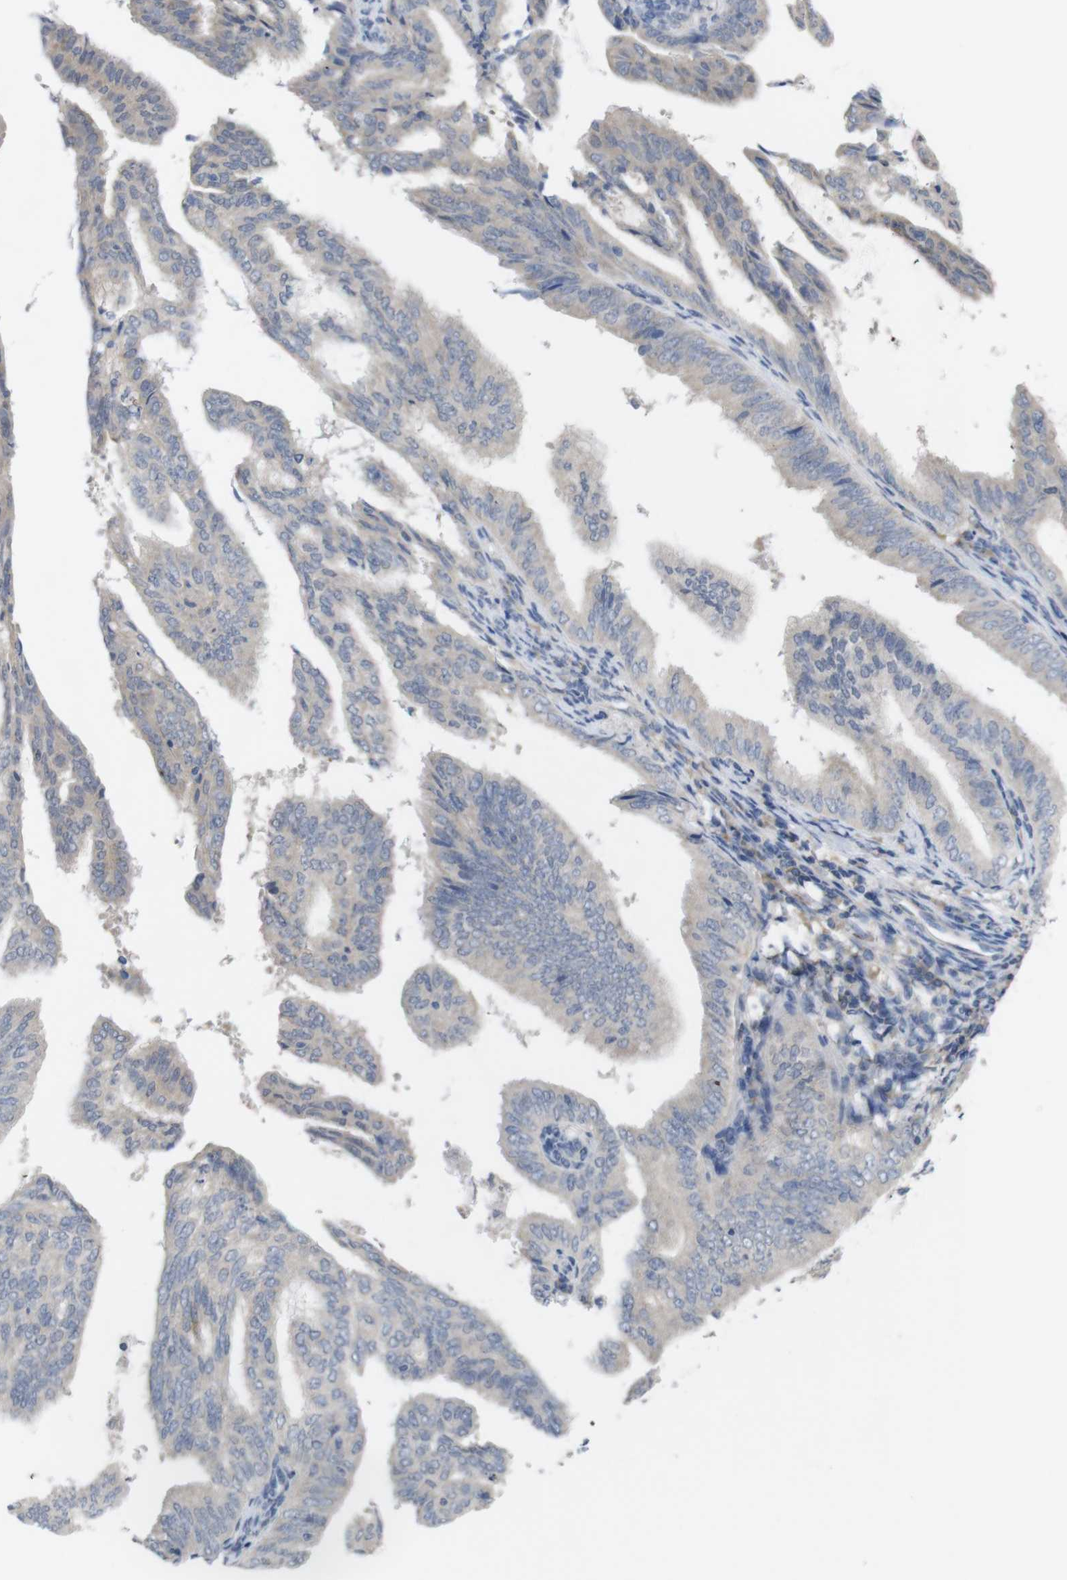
{"staining": {"intensity": "weak", "quantity": "<25%", "location": "cytoplasmic/membranous"}, "tissue": "endometrial cancer", "cell_type": "Tumor cells", "image_type": "cancer", "snomed": [{"axis": "morphology", "description": "Adenocarcinoma, NOS"}, {"axis": "topography", "description": "Endometrium"}], "caption": "Photomicrograph shows no significant protein positivity in tumor cells of endometrial adenocarcinoma.", "gene": "BCAR3", "patient": {"sex": "female", "age": 58}}